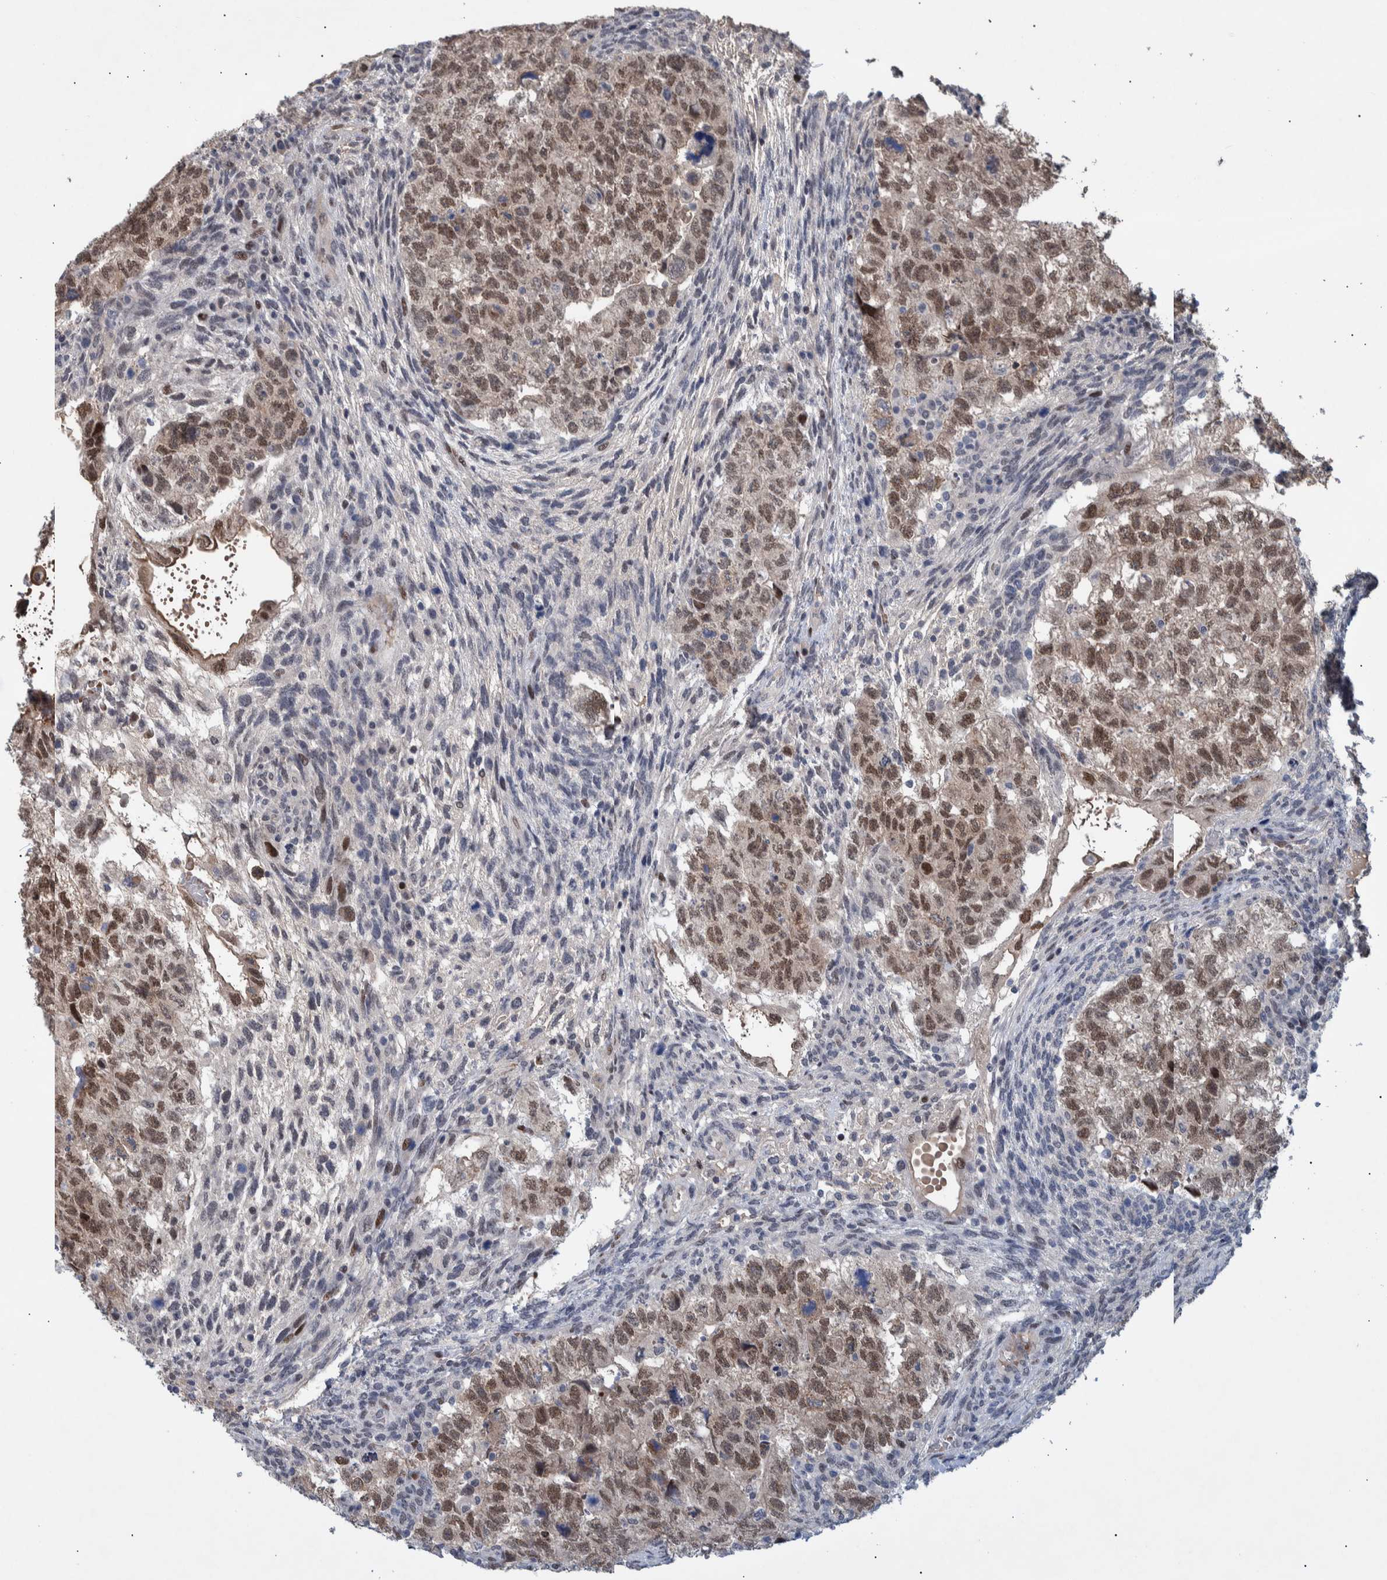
{"staining": {"intensity": "moderate", "quantity": ">75%", "location": "cytoplasmic/membranous,nuclear"}, "tissue": "testis cancer", "cell_type": "Tumor cells", "image_type": "cancer", "snomed": [{"axis": "morphology", "description": "Carcinoma, Embryonal, NOS"}, {"axis": "topography", "description": "Testis"}], "caption": "Immunohistochemical staining of human testis cancer (embryonal carcinoma) shows medium levels of moderate cytoplasmic/membranous and nuclear expression in about >75% of tumor cells.", "gene": "ESRP1", "patient": {"sex": "male", "age": 36}}